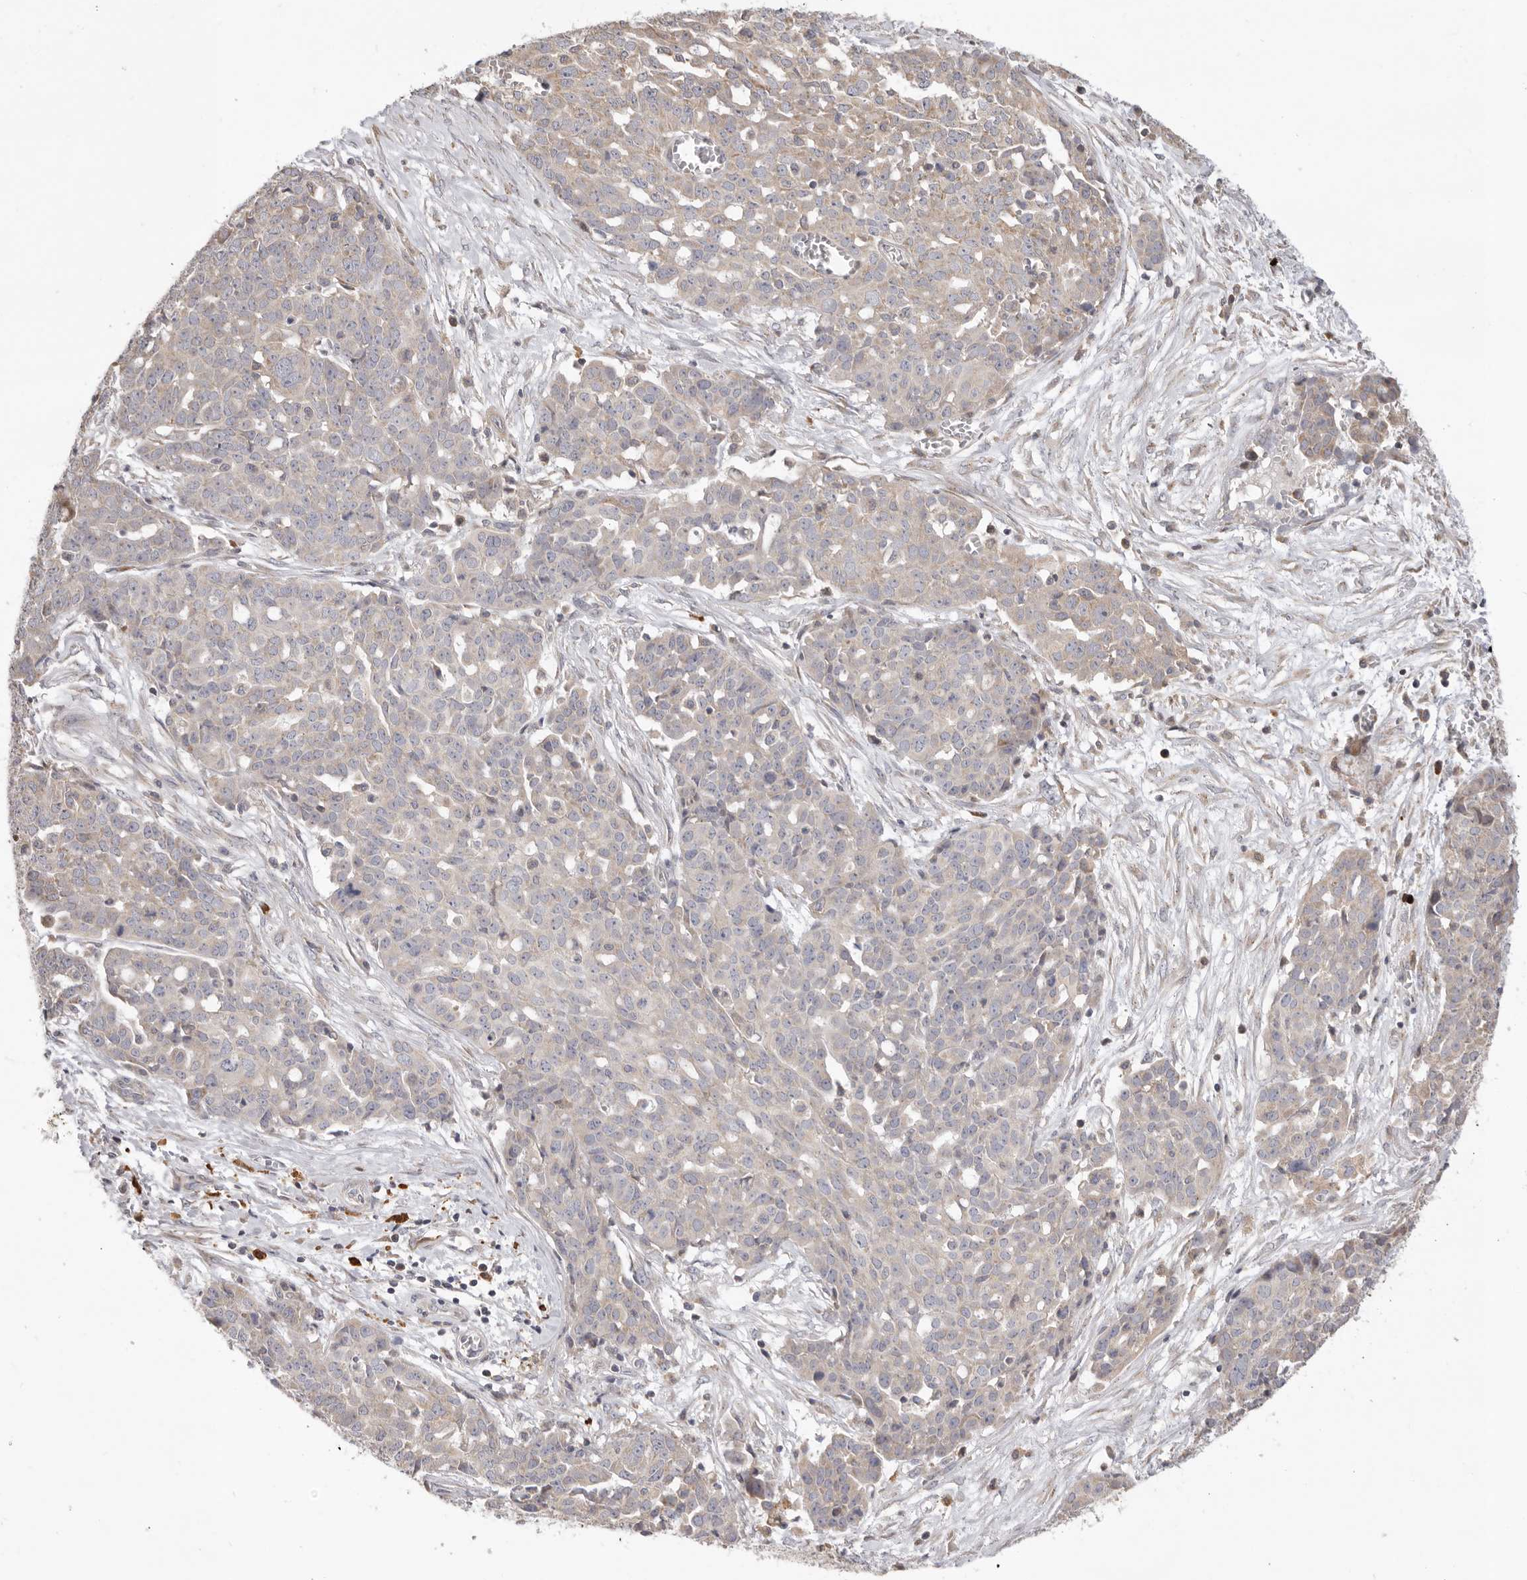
{"staining": {"intensity": "weak", "quantity": "<25%", "location": "cytoplasmic/membranous"}, "tissue": "ovarian cancer", "cell_type": "Tumor cells", "image_type": "cancer", "snomed": [{"axis": "morphology", "description": "Cystadenocarcinoma, serous, NOS"}, {"axis": "topography", "description": "Soft tissue"}, {"axis": "topography", "description": "Ovary"}], "caption": "The image displays no significant staining in tumor cells of serous cystadenocarcinoma (ovarian).", "gene": "USH1C", "patient": {"sex": "female", "age": 57}}